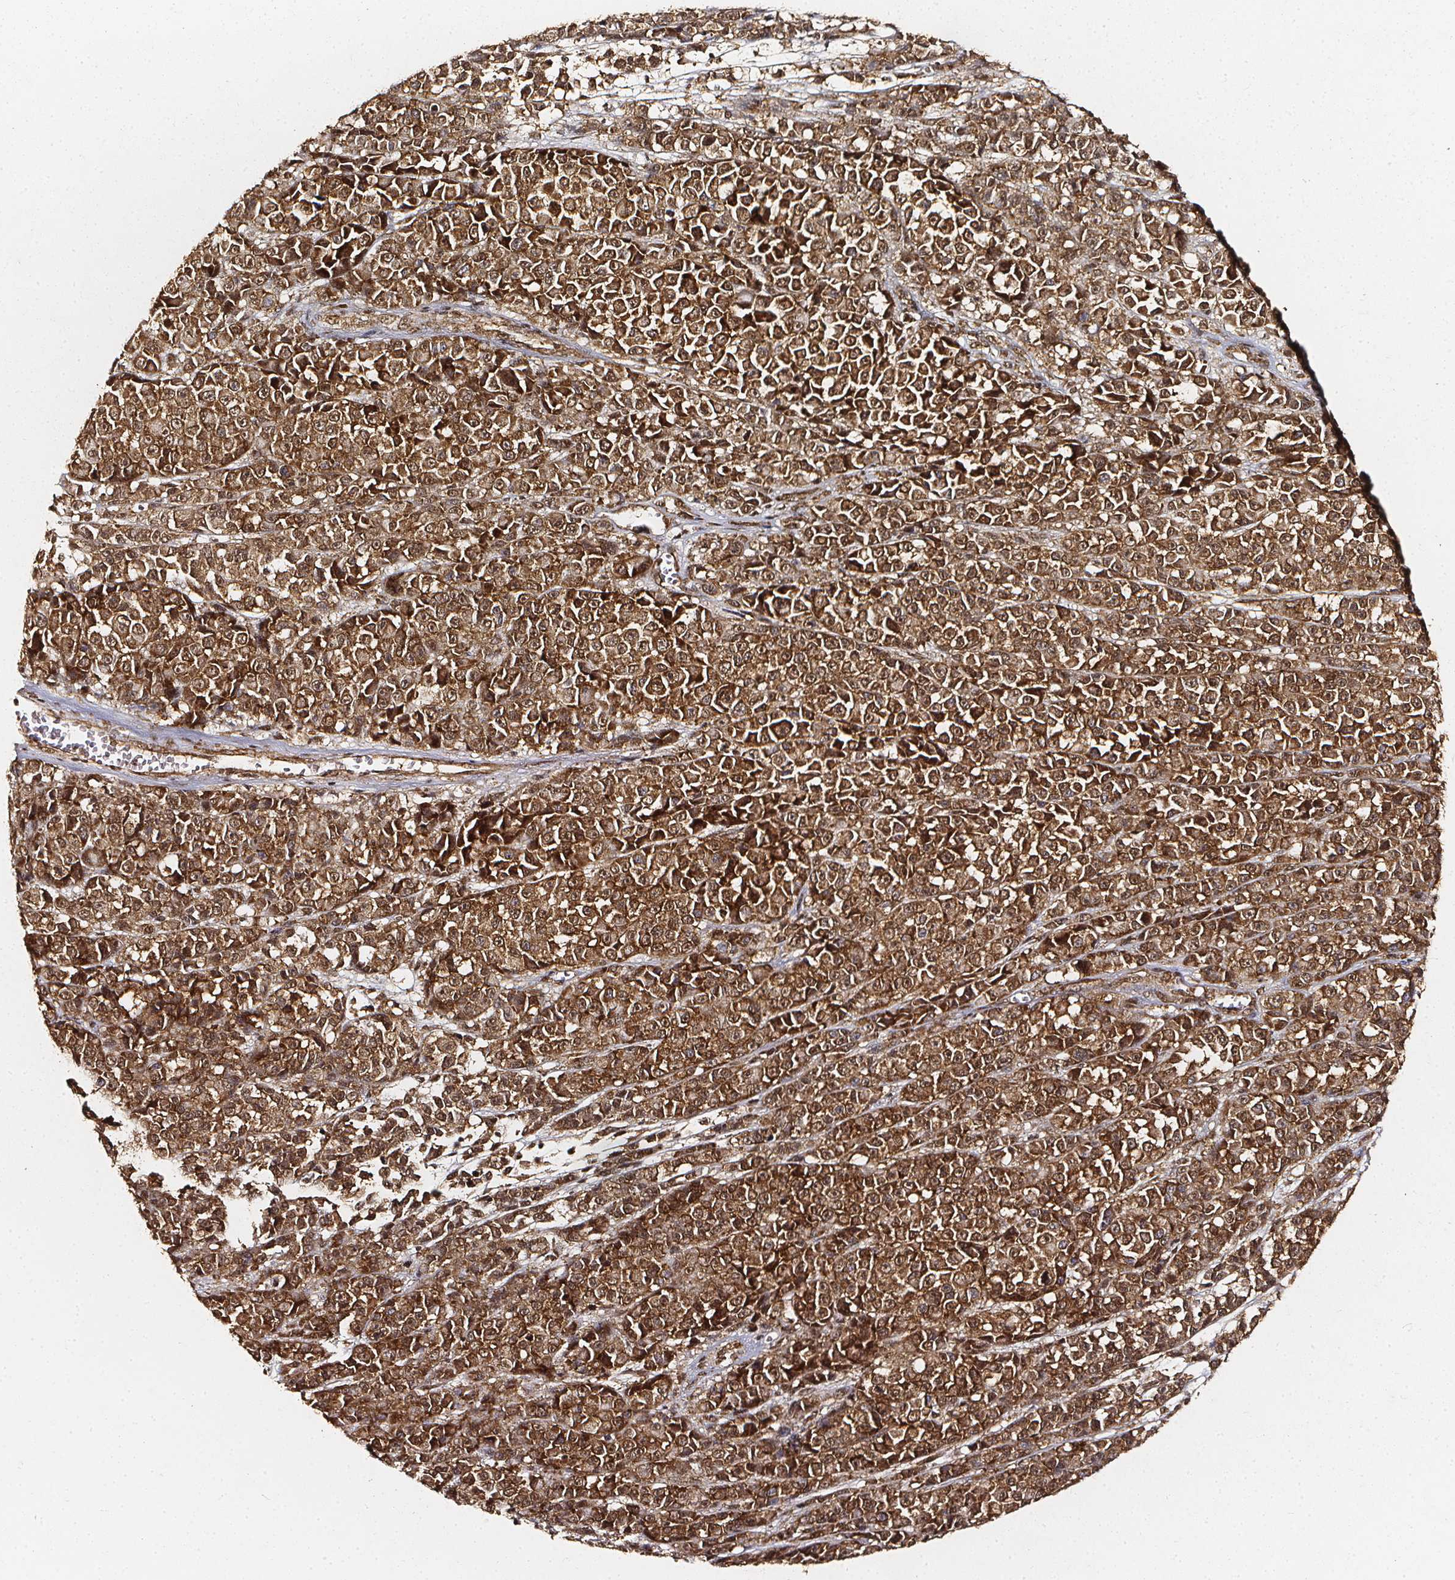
{"staining": {"intensity": "moderate", "quantity": ">75%", "location": "cytoplasmic/membranous,nuclear"}, "tissue": "melanoma", "cell_type": "Tumor cells", "image_type": "cancer", "snomed": [{"axis": "morphology", "description": "Malignant melanoma, NOS"}, {"axis": "topography", "description": "Skin"}, {"axis": "topography", "description": "Skin of back"}], "caption": "Malignant melanoma tissue demonstrates moderate cytoplasmic/membranous and nuclear staining in about >75% of tumor cells", "gene": "SMN1", "patient": {"sex": "male", "age": 91}}